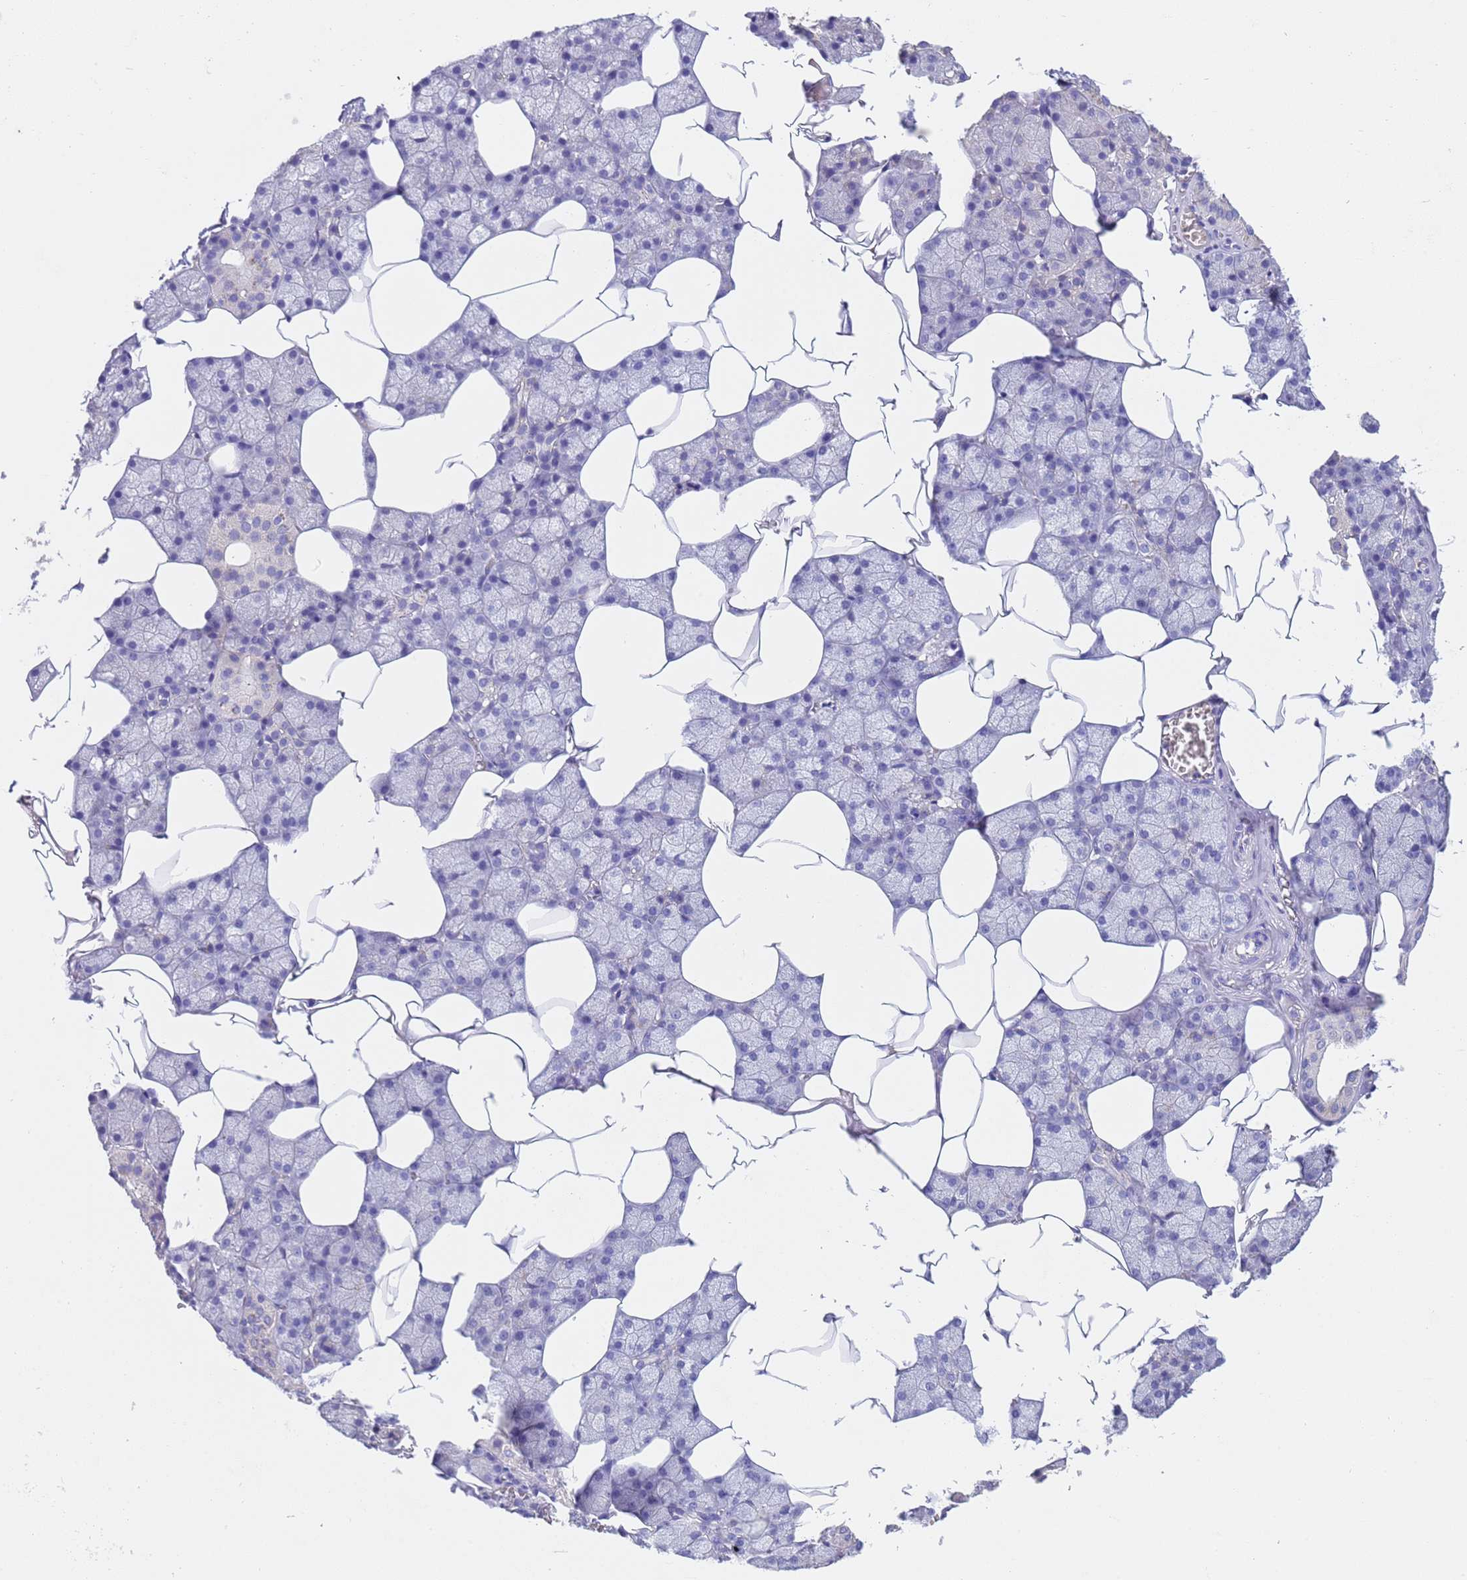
{"staining": {"intensity": "negative", "quantity": "none", "location": "none"}, "tissue": "salivary gland", "cell_type": "Glandular cells", "image_type": "normal", "snomed": [{"axis": "morphology", "description": "Normal tissue, NOS"}, {"axis": "topography", "description": "Salivary gland"}], "caption": "Glandular cells are negative for brown protein staining in normal salivary gland. (DAB (3,3'-diaminobenzidine) immunohistochemistry with hematoxylin counter stain).", "gene": "SLC24A3", "patient": {"sex": "male", "age": 62}}